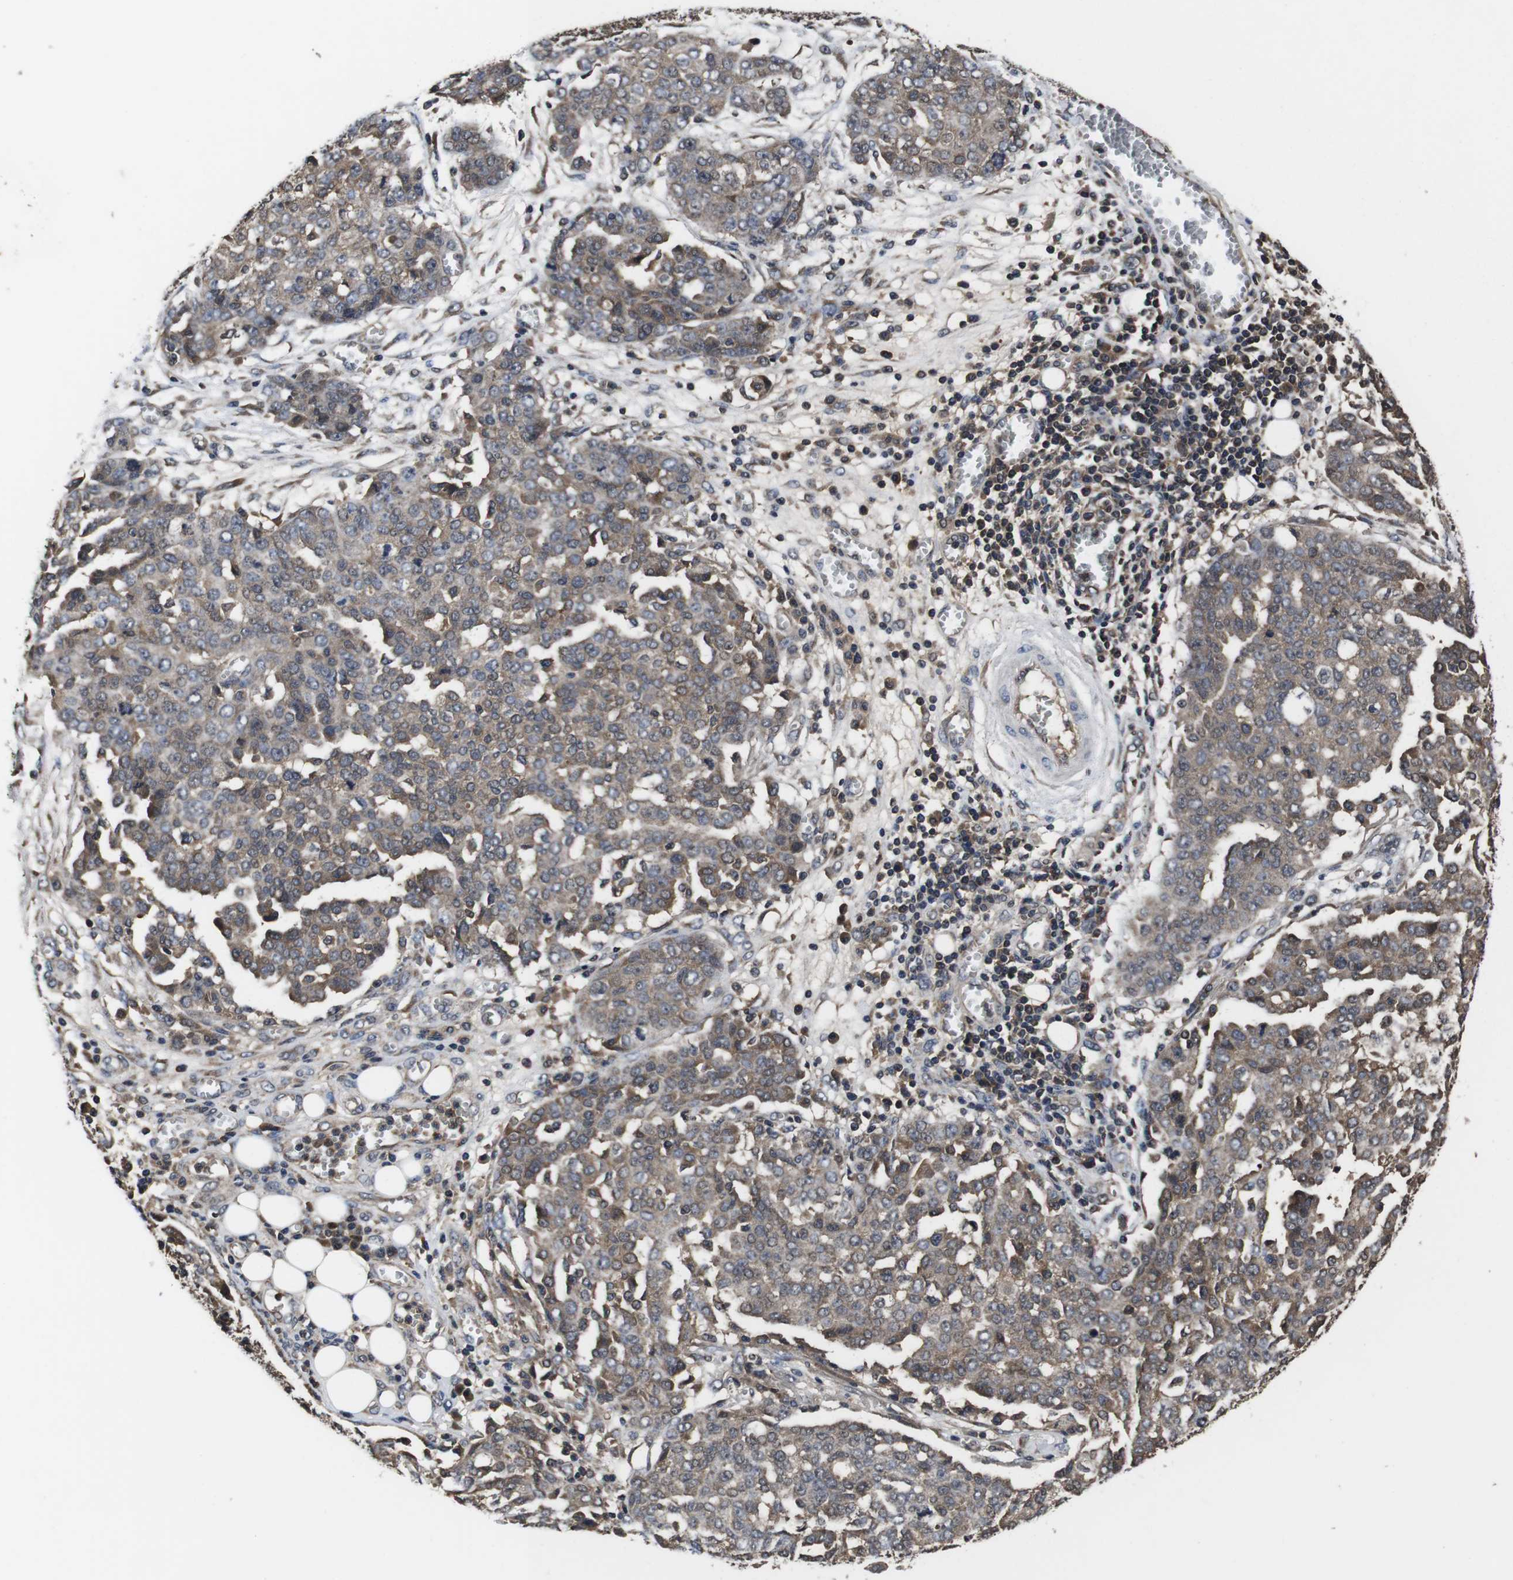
{"staining": {"intensity": "moderate", "quantity": "25%-75%", "location": "cytoplasmic/membranous"}, "tissue": "ovarian cancer", "cell_type": "Tumor cells", "image_type": "cancer", "snomed": [{"axis": "morphology", "description": "Cystadenocarcinoma, serous, NOS"}, {"axis": "topography", "description": "Soft tissue"}, {"axis": "topography", "description": "Ovary"}], "caption": "Approximately 25%-75% of tumor cells in ovarian cancer (serous cystadenocarcinoma) exhibit moderate cytoplasmic/membranous protein positivity as visualized by brown immunohistochemical staining.", "gene": "CXCL11", "patient": {"sex": "female", "age": 57}}